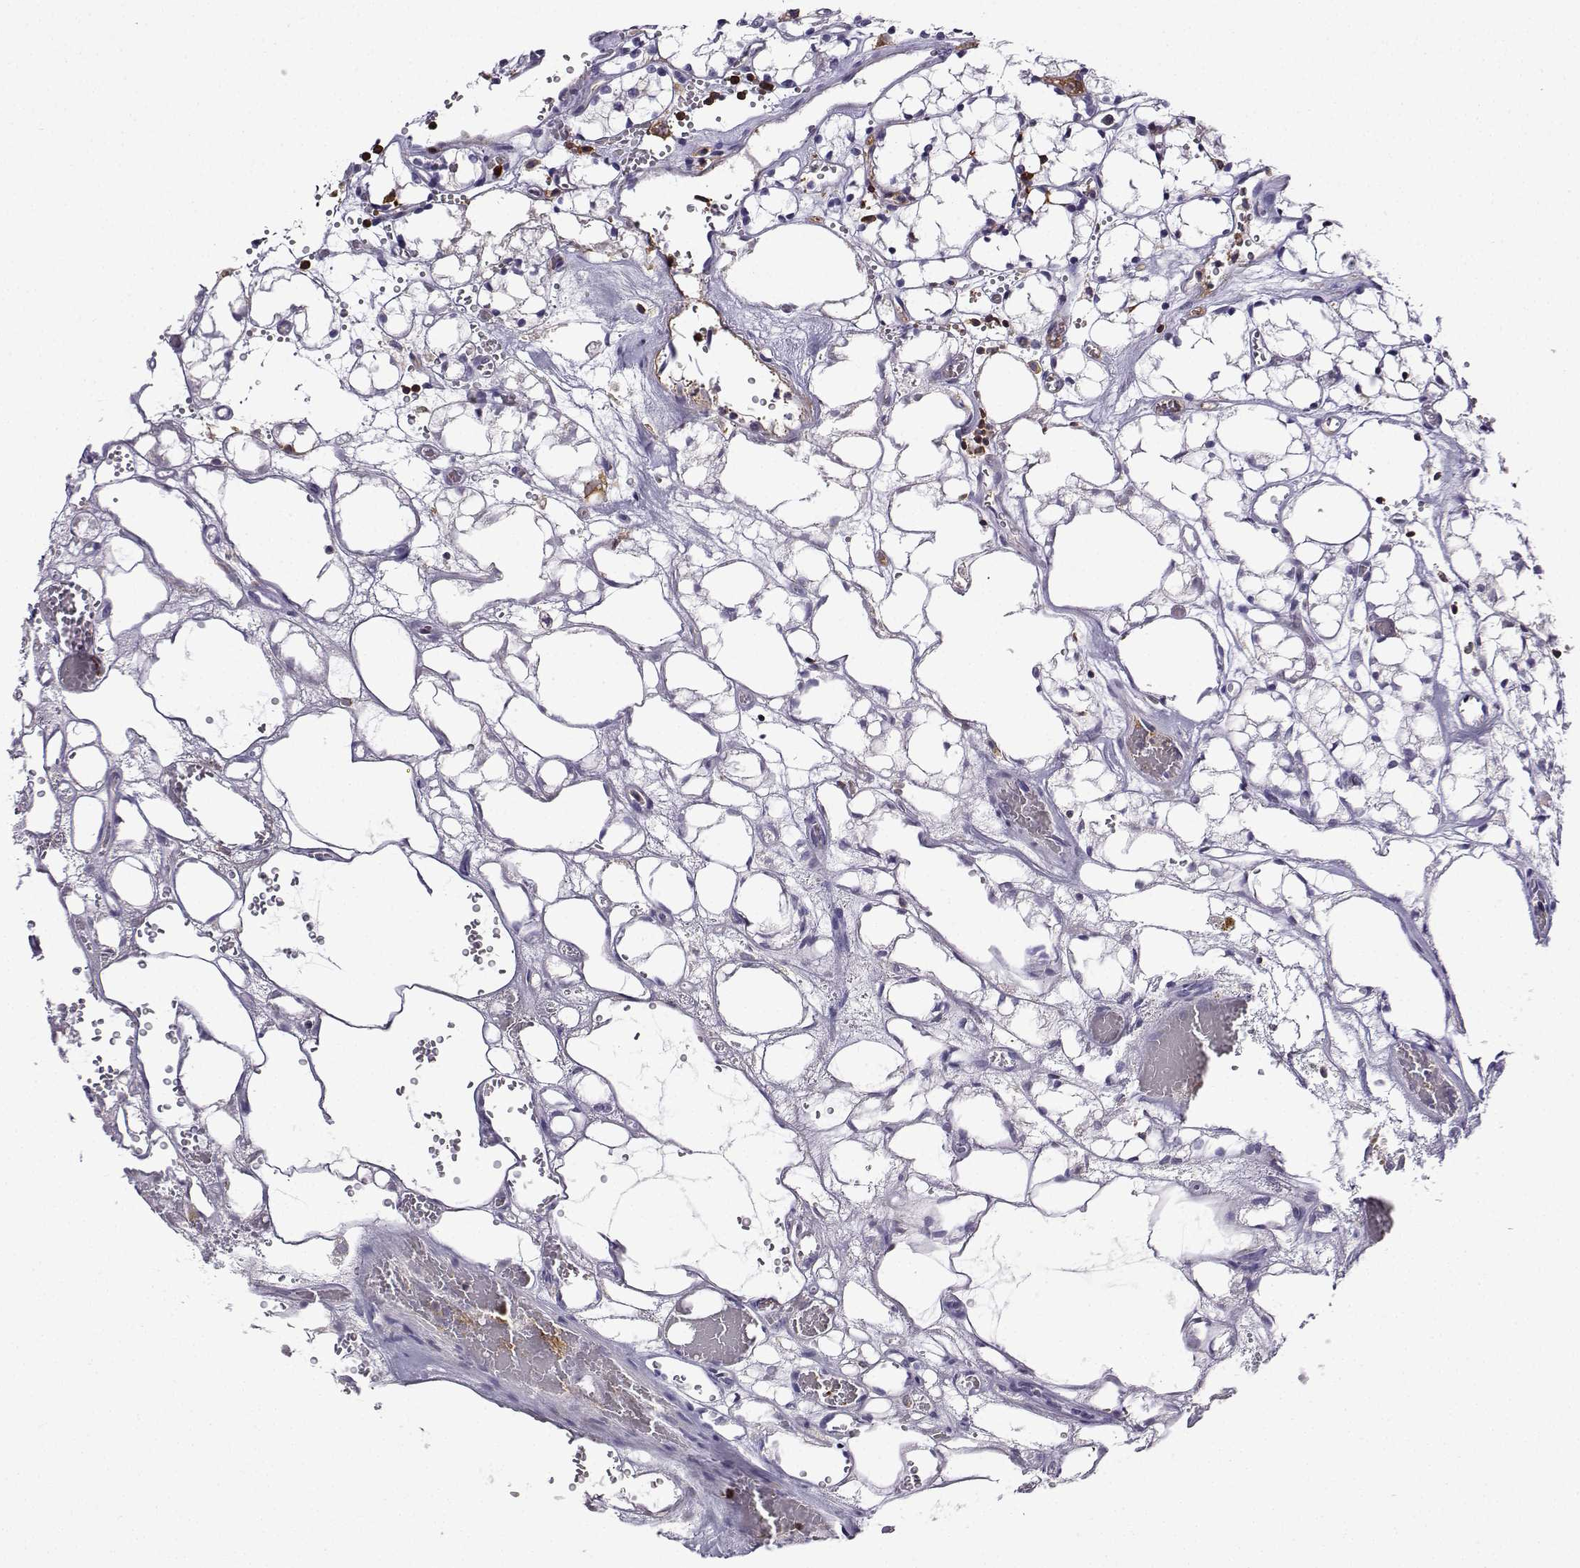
{"staining": {"intensity": "negative", "quantity": "none", "location": "none"}, "tissue": "renal cancer", "cell_type": "Tumor cells", "image_type": "cancer", "snomed": [{"axis": "morphology", "description": "Adenocarcinoma, NOS"}, {"axis": "topography", "description": "Kidney"}], "caption": "This histopathology image is of renal adenocarcinoma stained with immunohistochemistry to label a protein in brown with the nuclei are counter-stained blue. There is no expression in tumor cells.", "gene": "DOCK10", "patient": {"sex": "female", "age": 69}}